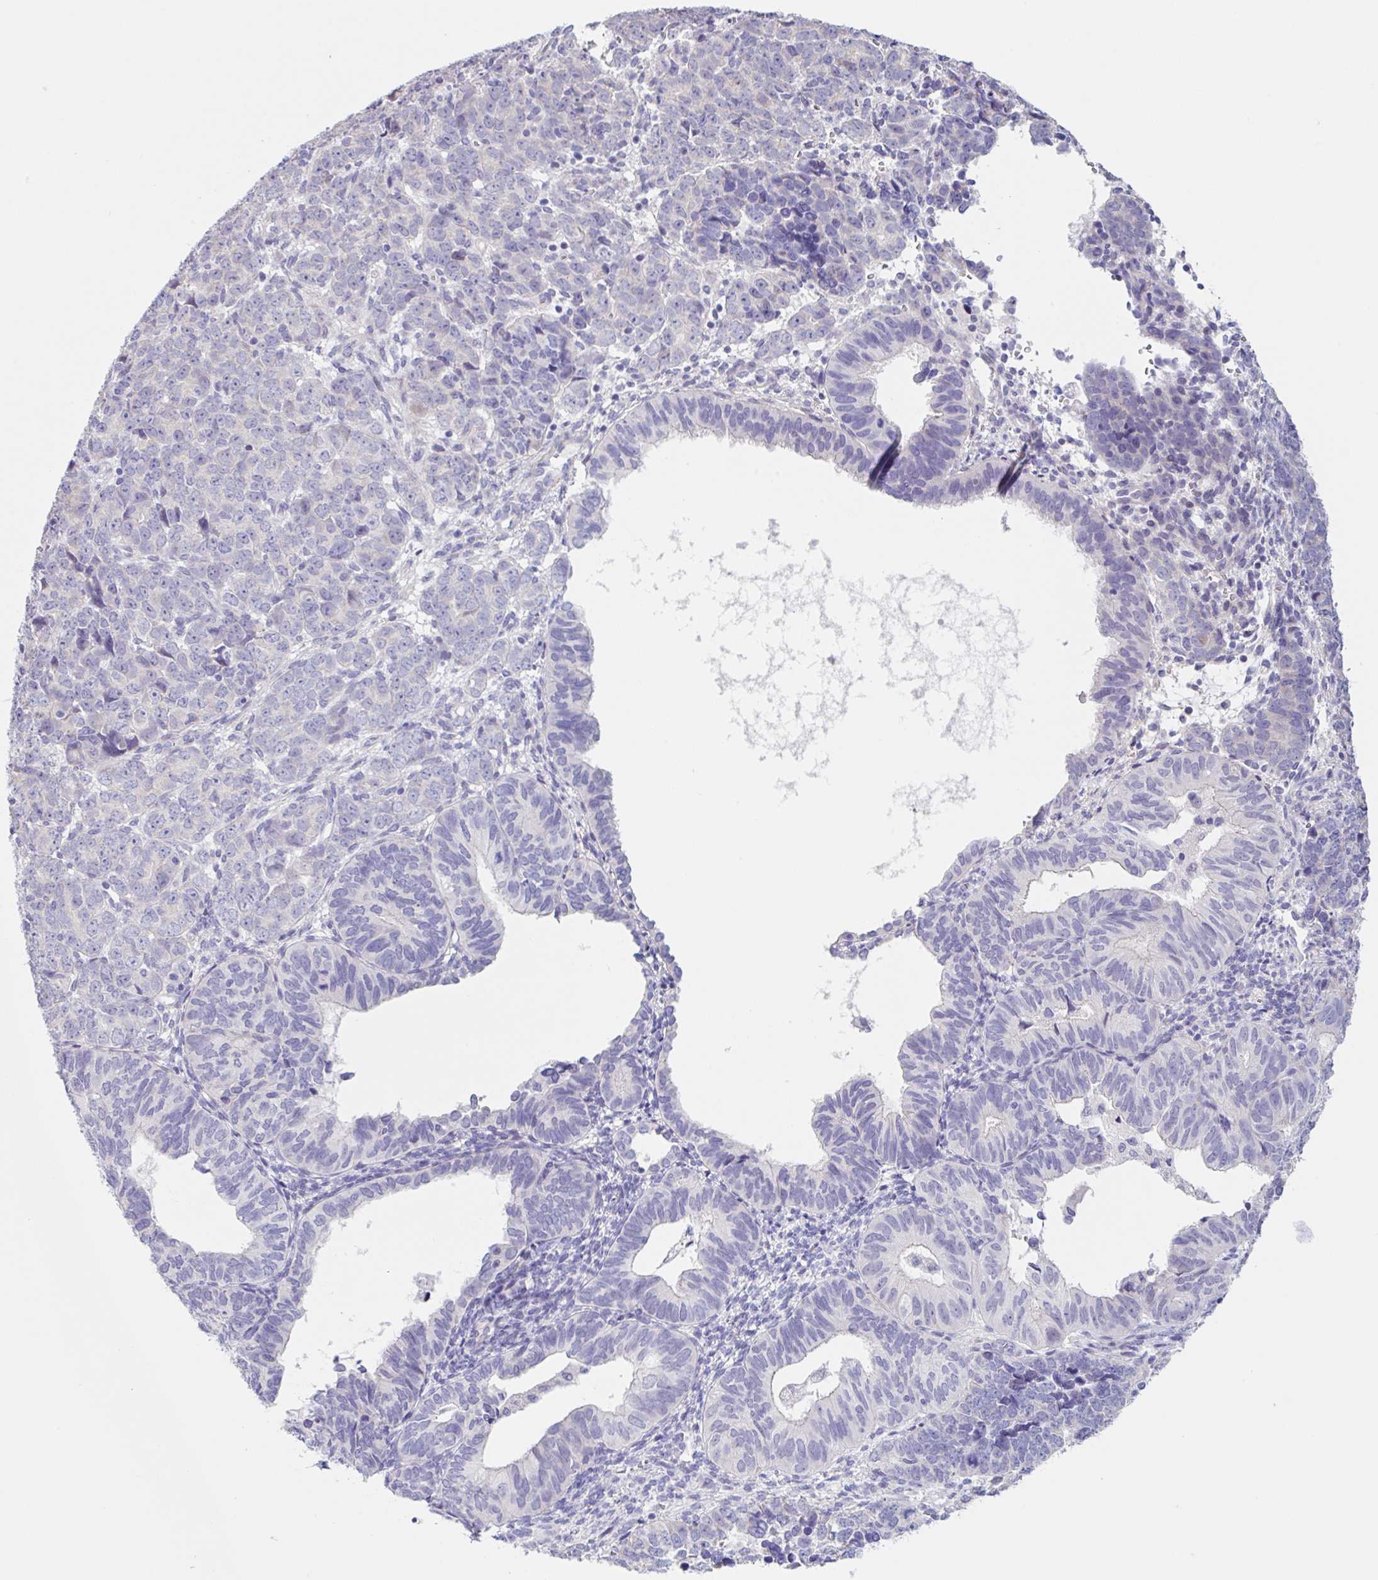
{"staining": {"intensity": "negative", "quantity": "none", "location": "none"}, "tissue": "endometrial cancer", "cell_type": "Tumor cells", "image_type": "cancer", "snomed": [{"axis": "morphology", "description": "Adenocarcinoma, NOS"}, {"axis": "topography", "description": "Endometrium"}], "caption": "High power microscopy photomicrograph of an immunohistochemistry image of adenocarcinoma (endometrial), revealing no significant positivity in tumor cells.", "gene": "DCAF17", "patient": {"sex": "female", "age": 82}}